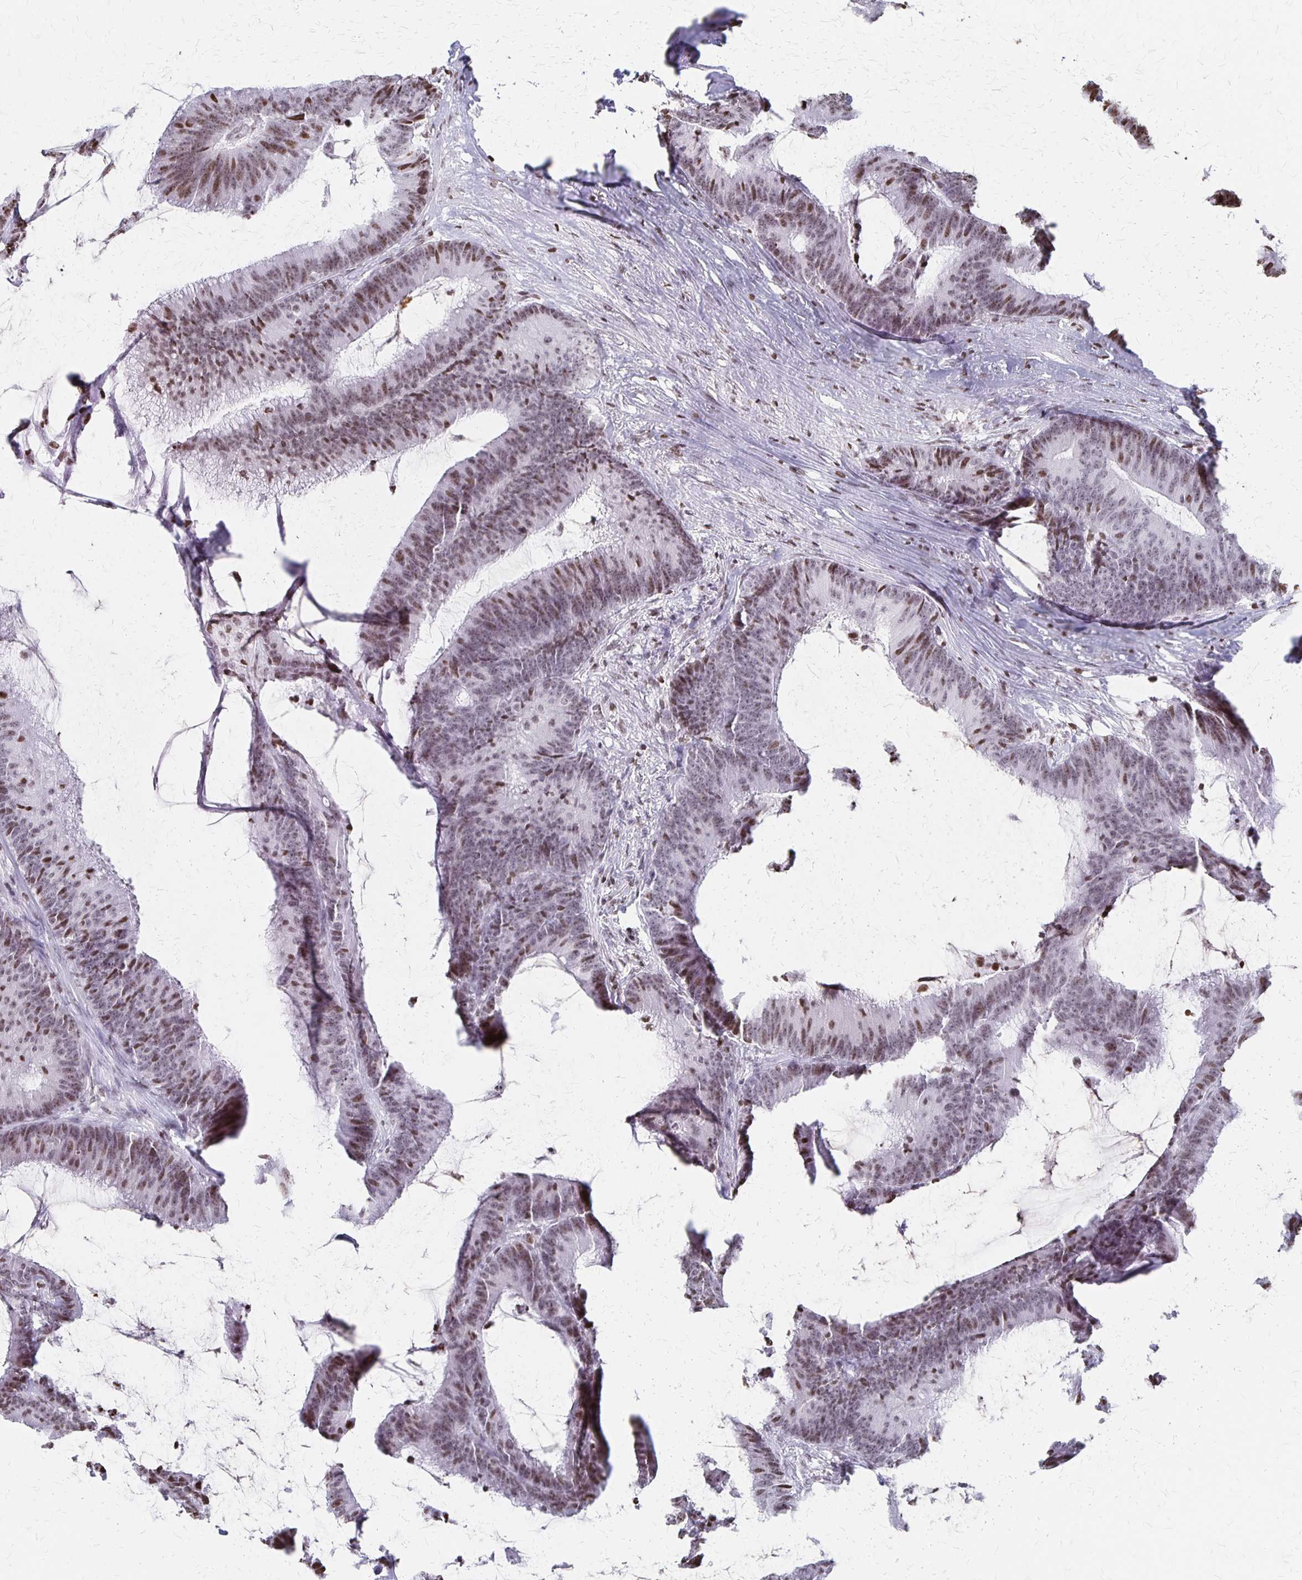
{"staining": {"intensity": "weak", "quantity": ">75%", "location": "nuclear"}, "tissue": "colorectal cancer", "cell_type": "Tumor cells", "image_type": "cancer", "snomed": [{"axis": "morphology", "description": "Adenocarcinoma, NOS"}, {"axis": "topography", "description": "Colon"}], "caption": "A brown stain labels weak nuclear staining of a protein in human colorectal cancer (adenocarcinoma) tumor cells.", "gene": "ZNF280C", "patient": {"sex": "female", "age": 78}}